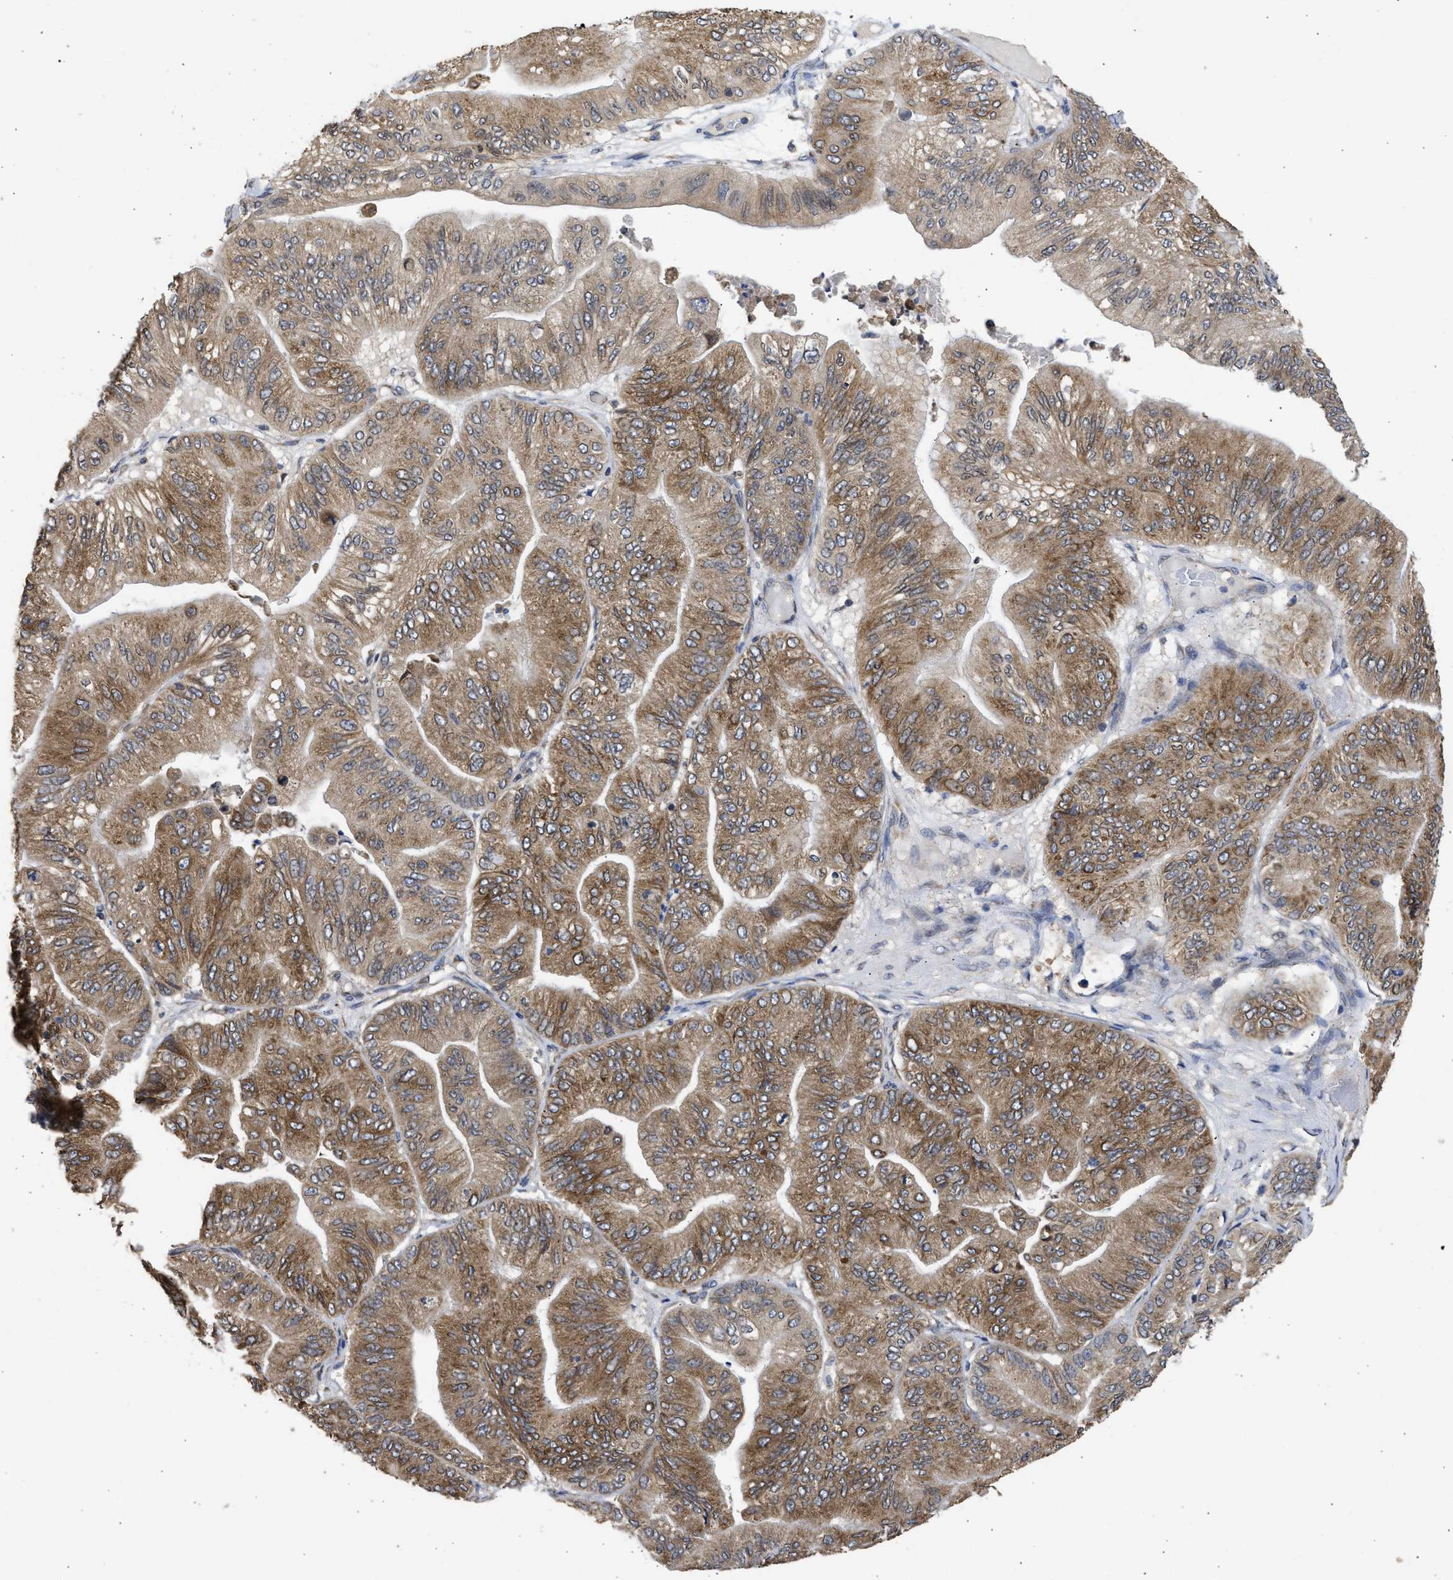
{"staining": {"intensity": "moderate", "quantity": ">75%", "location": "cytoplasmic/membranous"}, "tissue": "ovarian cancer", "cell_type": "Tumor cells", "image_type": "cancer", "snomed": [{"axis": "morphology", "description": "Cystadenocarcinoma, mucinous, NOS"}, {"axis": "topography", "description": "Ovary"}], "caption": "Moderate cytoplasmic/membranous protein positivity is seen in about >75% of tumor cells in ovarian cancer.", "gene": "DNAJC1", "patient": {"sex": "female", "age": 61}}